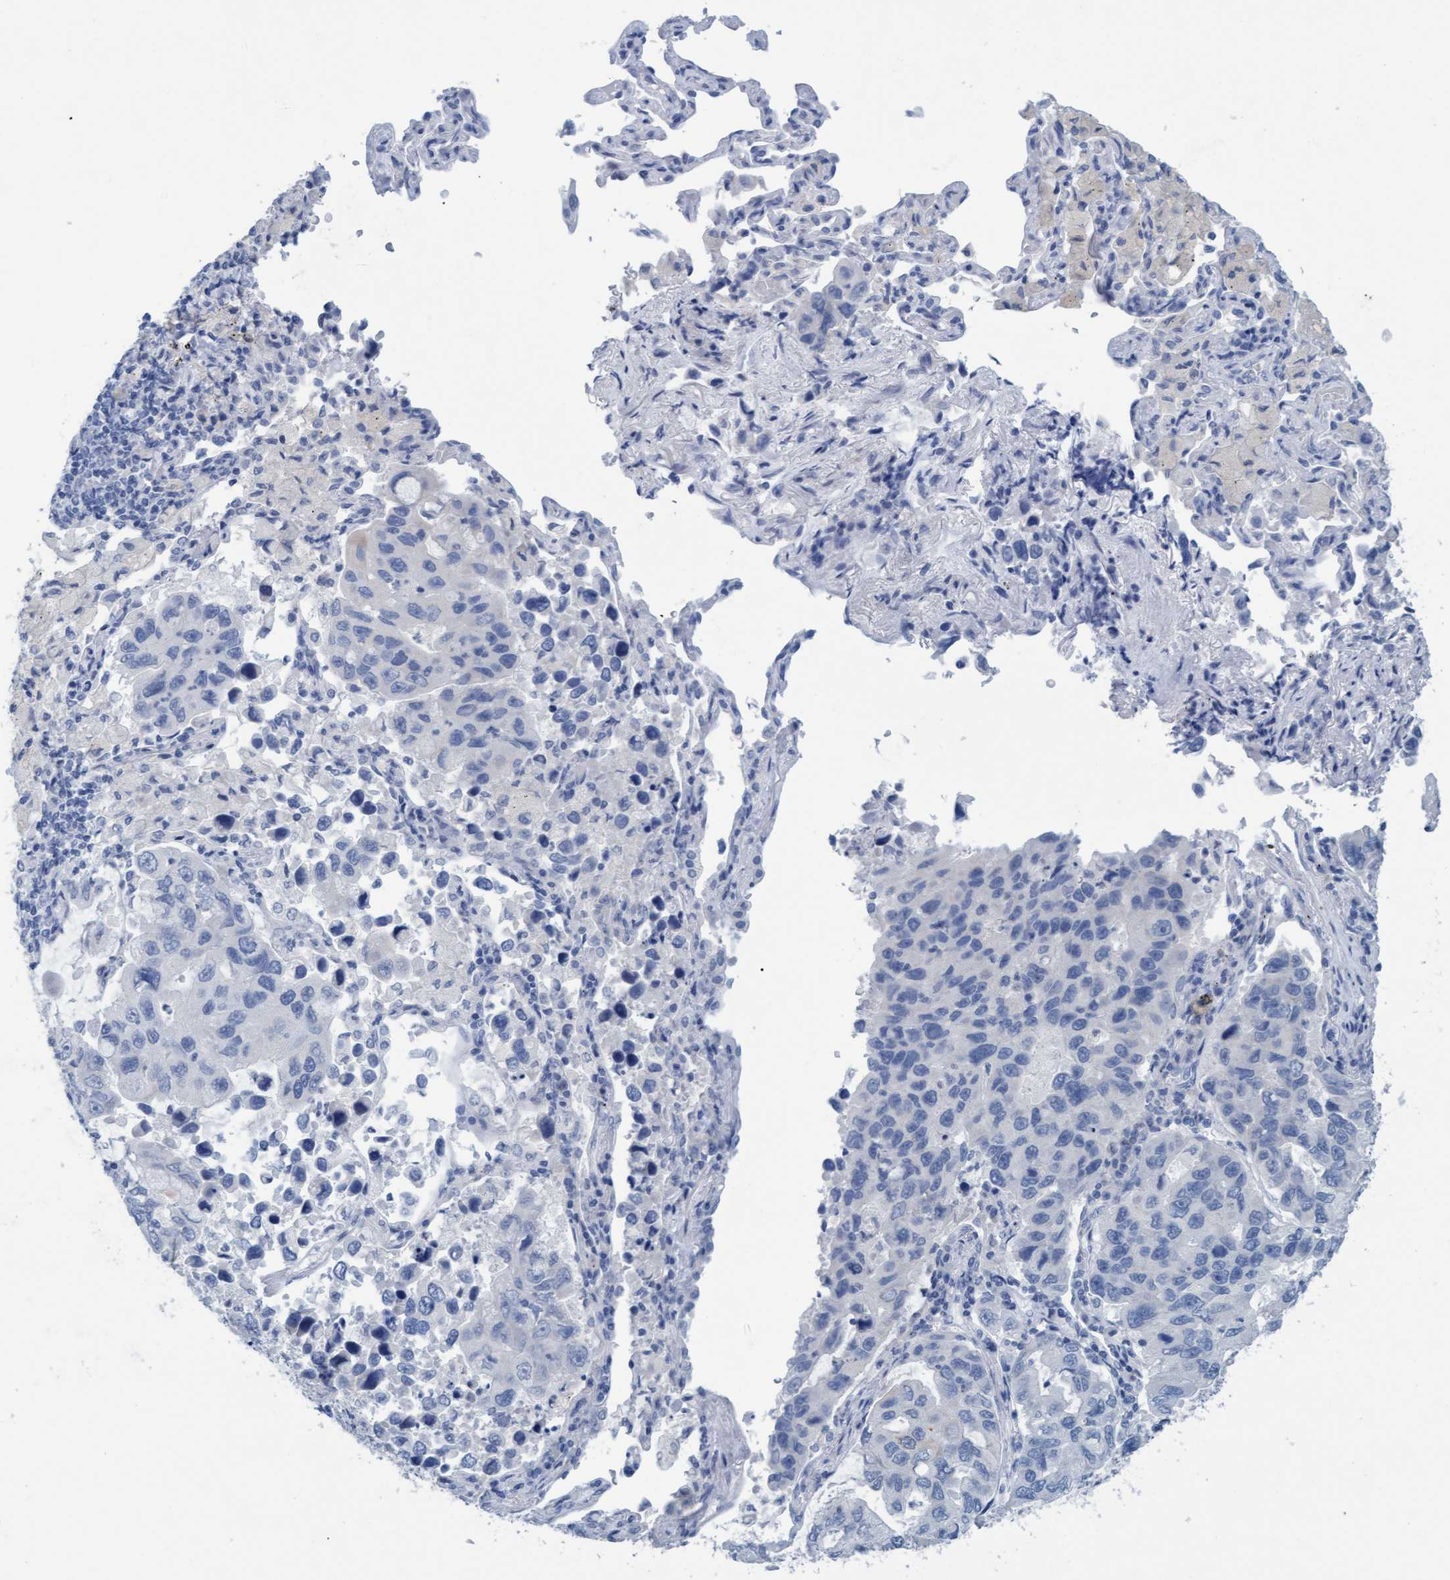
{"staining": {"intensity": "negative", "quantity": "none", "location": "none"}, "tissue": "lung cancer", "cell_type": "Tumor cells", "image_type": "cancer", "snomed": [{"axis": "morphology", "description": "Adenocarcinoma, NOS"}, {"axis": "topography", "description": "Lung"}], "caption": "DAB immunohistochemical staining of lung adenocarcinoma displays no significant positivity in tumor cells. (Brightfield microscopy of DAB (3,3'-diaminobenzidine) immunohistochemistry at high magnification).", "gene": "SSTR3", "patient": {"sex": "male", "age": 64}}